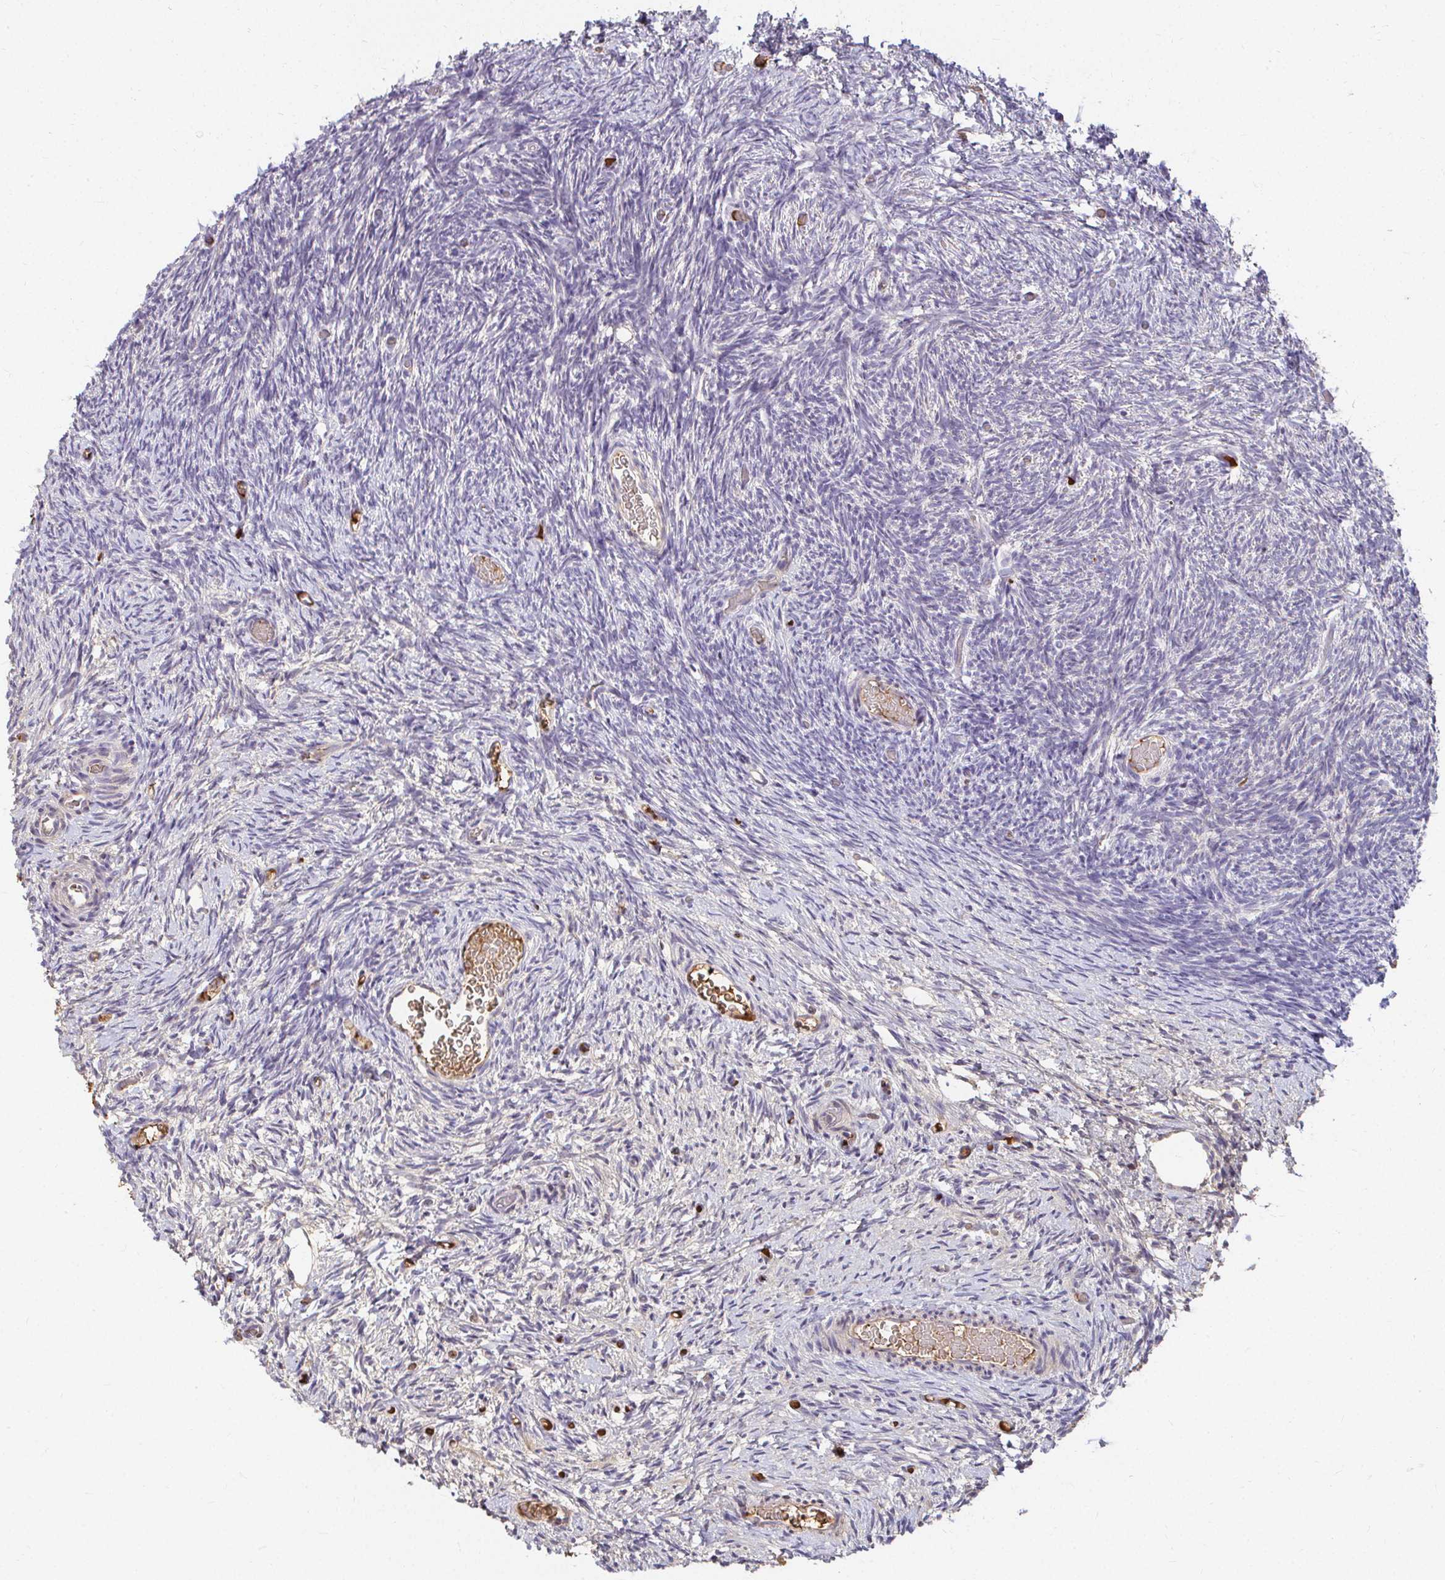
{"staining": {"intensity": "negative", "quantity": "none", "location": "none"}, "tissue": "ovary", "cell_type": "Ovarian stroma cells", "image_type": "normal", "snomed": [{"axis": "morphology", "description": "Normal tissue, NOS"}, {"axis": "topography", "description": "Ovary"}], "caption": "Immunohistochemistry (IHC) of benign human ovary reveals no expression in ovarian stroma cells. Nuclei are stained in blue.", "gene": "LOXL4", "patient": {"sex": "female", "age": 39}}